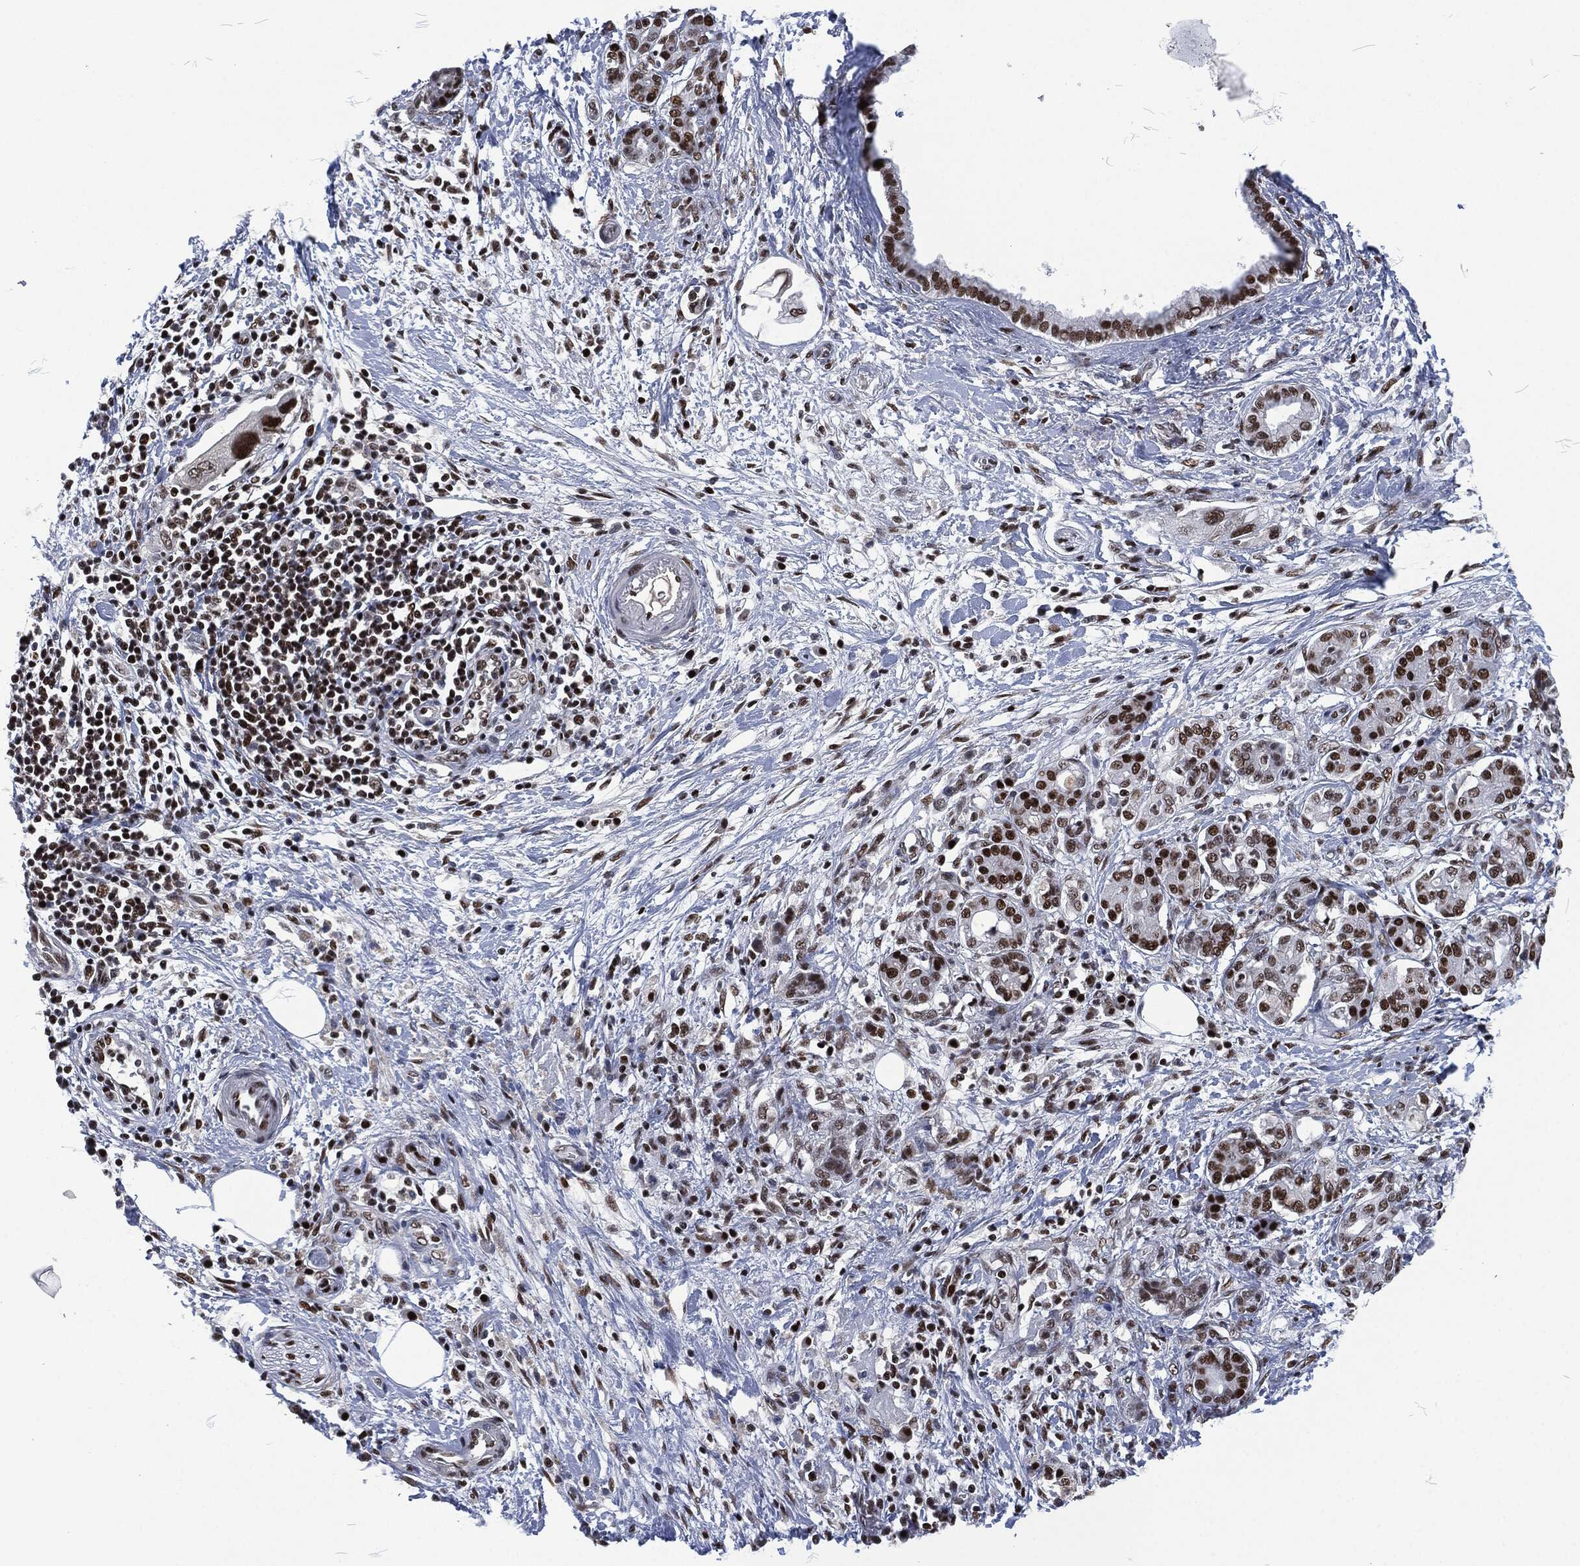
{"staining": {"intensity": "strong", "quantity": "25%-75%", "location": "nuclear"}, "tissue": "pancreatic cancer", "cell_type": "Tumor cells", "image_type": "cancer", "snomed": [{"axis": "morphology", "description": "Adenocarcinoma, NOS"}, {"axis": "topography", "description": "Pancreas"}], "caption": "Immunohistochemical staining of human pancreatic cancer (adenocarcinoma) shows high levels of strong nuclear protein positivity in approximately 25%-75% of tumor cells.", "gene": "DCPS", "patient": {"sex": "female", "age": 73}}